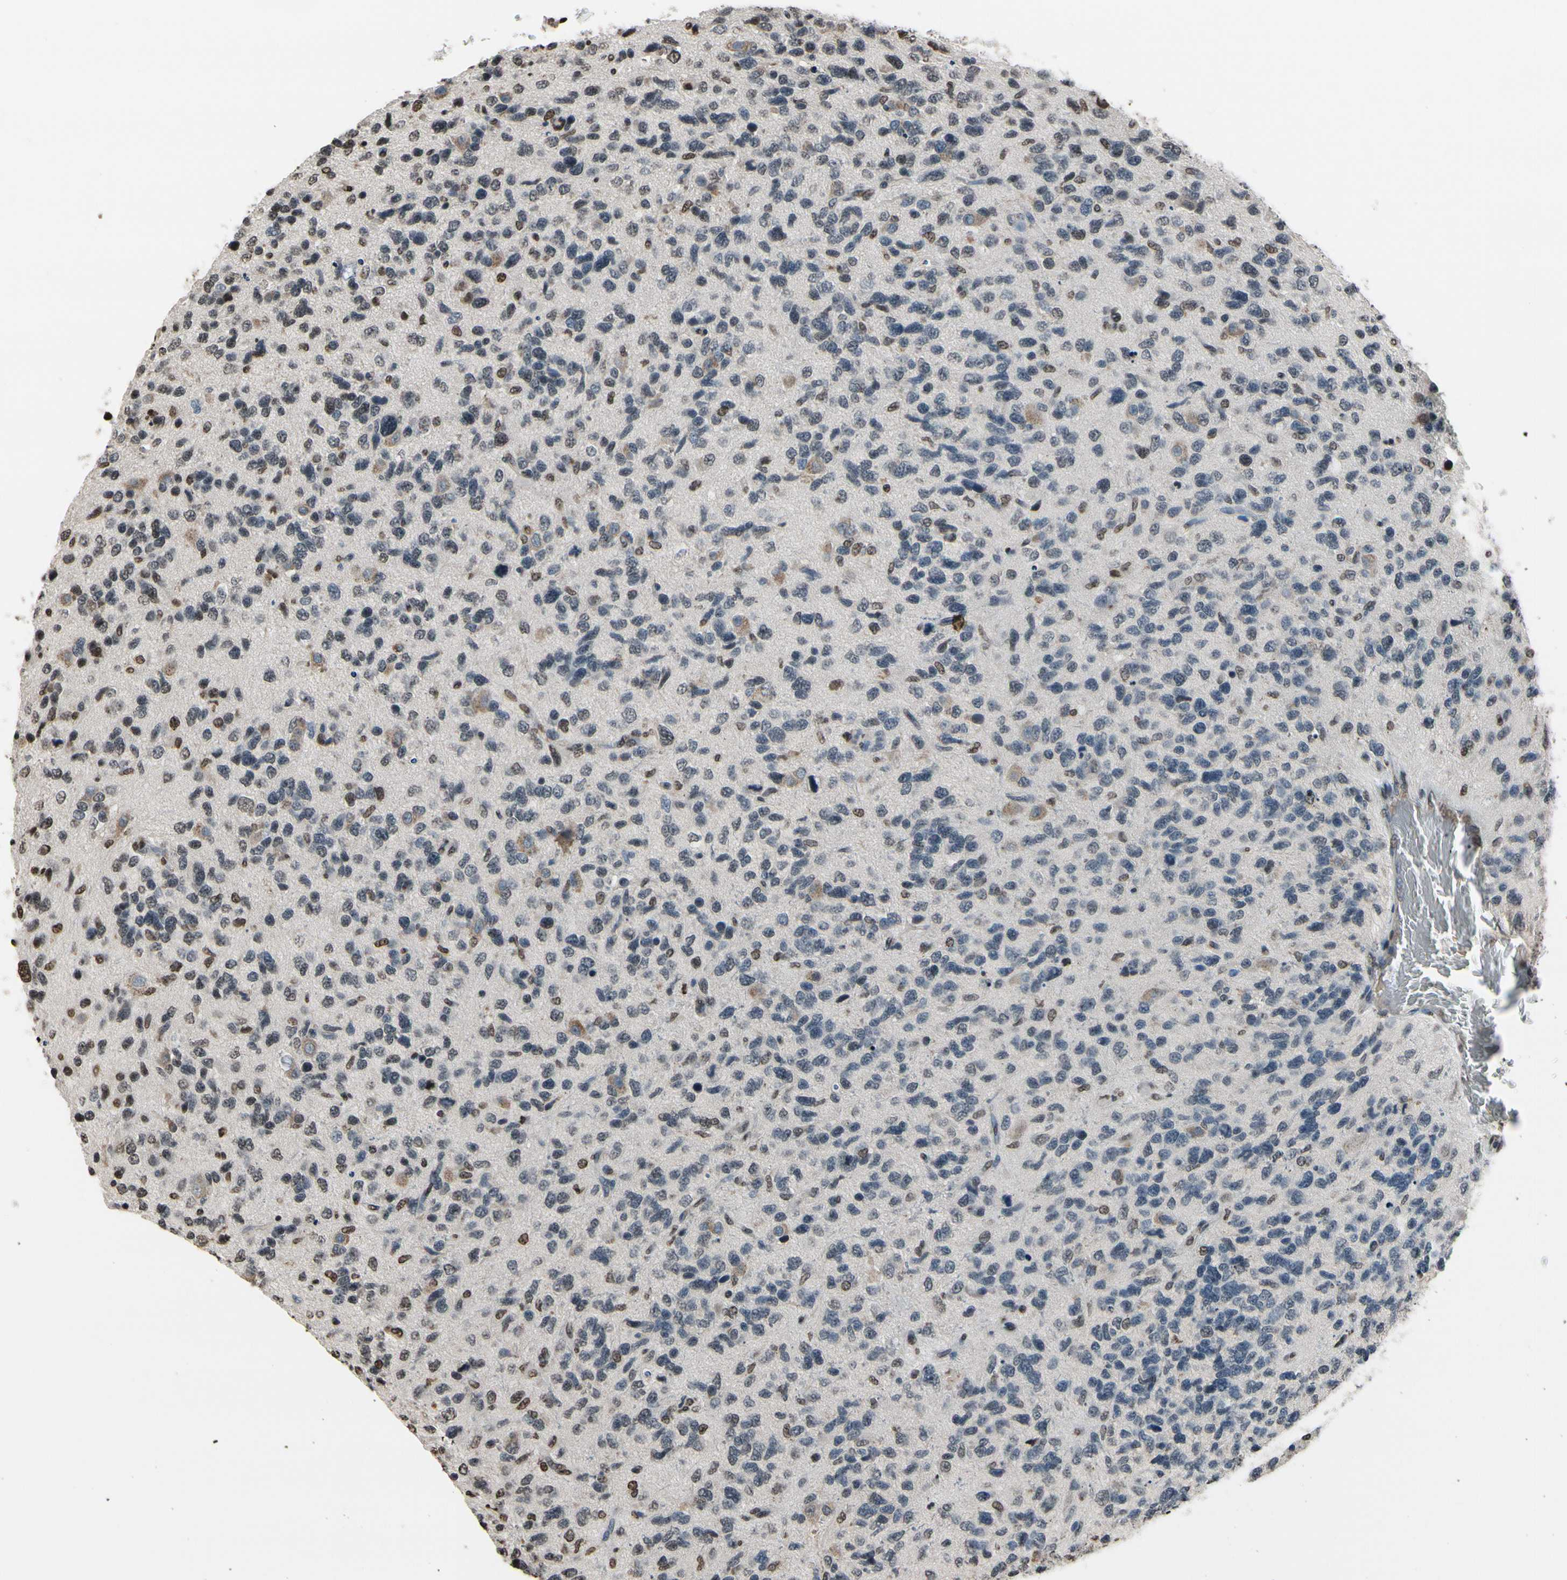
{"staining": {"intensity": "weak", "quantity": "<25%", "location": "cytoplasmic/membranous"}, "tissue": "glioma", "cell_type": "Tumor cells", "image_type": "cancer", "snomed": [{"axis": "morphology", "description": "Glioma, malignant, High grade"}, {"axis": "topography", "description": "Brain"}], "caption": "DAB (3,3'-diaminobenzidine) immunohistochemical staining of human glioma demonstrates no significant positivity in tumor cells.", "gene": "HIPK2", "patient": {"sex": "female", "age": 58}}